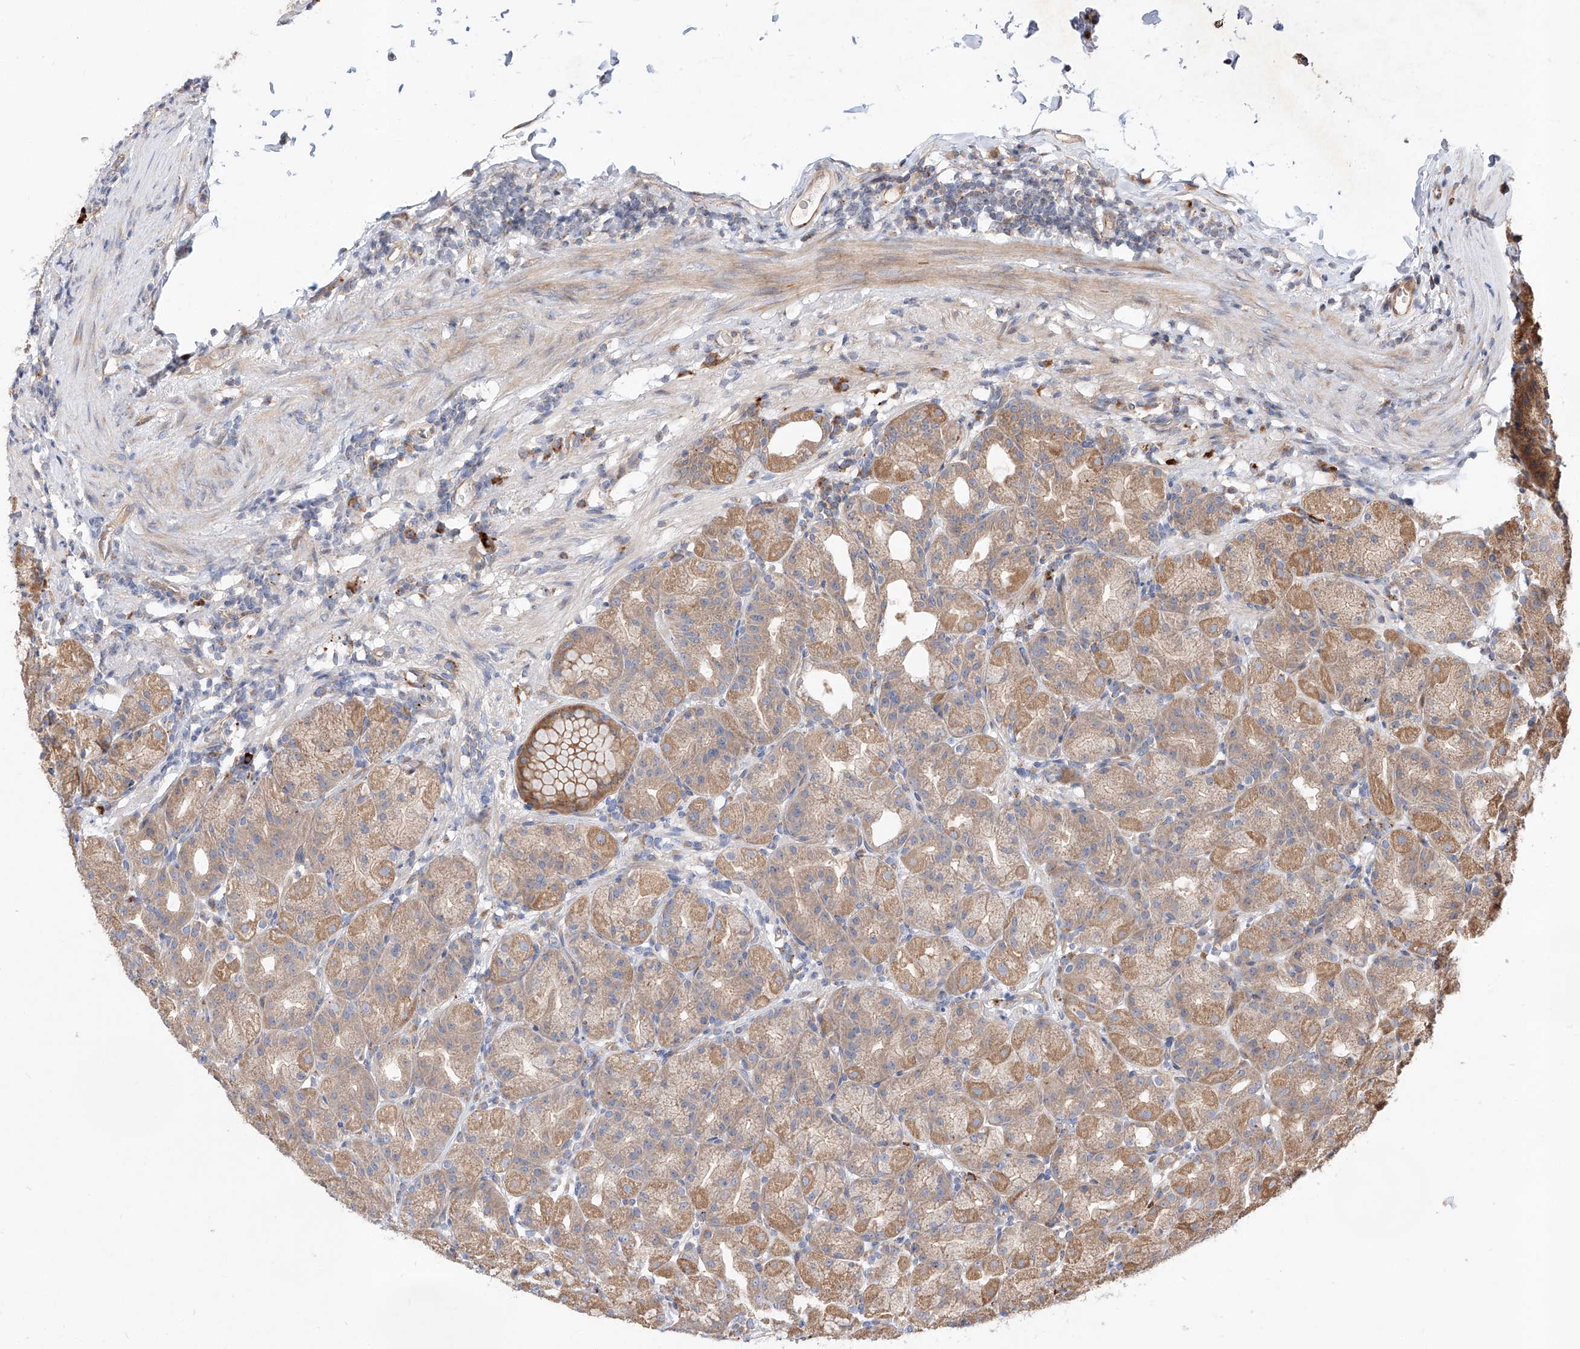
{"staining": {"intensity": "moderate", "quantity": ">75%", "location": "cytoplasmic/membranous"}, "tissue": "stomach", "cell_type": "Glandular cells", "image_type": "normal", "snomed": [{"axis": "morphology", "description": "Normal tissue, NOS"}, {"axis": "topography", "description": "Stomach, upper"}], "caption": "Immunohistochemistry staining of benign stomach, which demonstrates medium levels of moderate cytoplasmic/membranous expression in about >75% of glandular cells indicating moderate cytoplasmic/membranous protein staining. The staining was performed using DAB (brown) for protein detection and nuclei were counterstained in hematoxylin (blue).", "gene": "DIRAS3", "patient": {"sex": "male", "age": 68}}